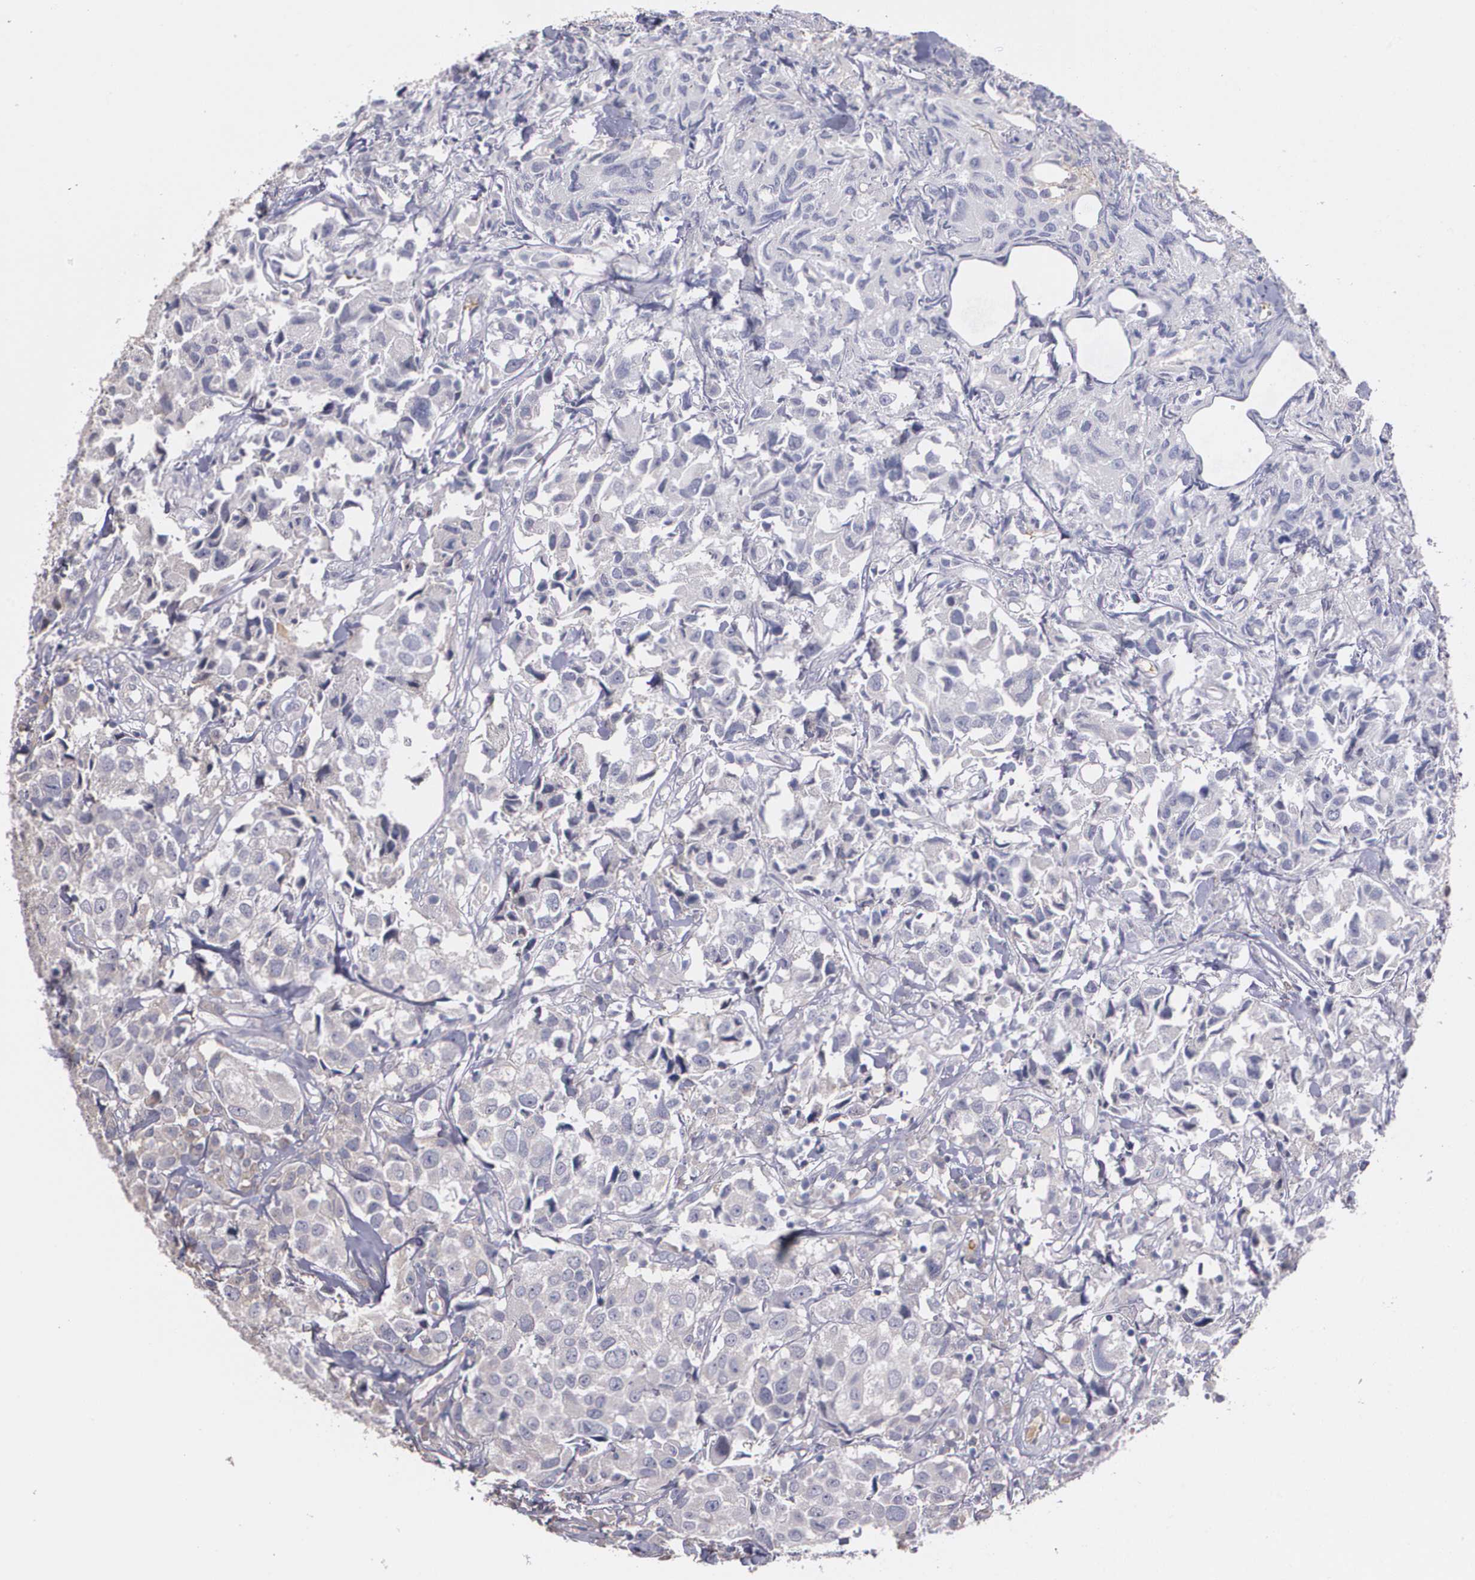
{"staining": {"intensity": "weak", "quantity": "<25%", "location": "cytoplasmic/membranous"}, "tissue": "urothelial cancer", "cell_type": "Tumor cells", "image_type": "cancer", "snomed": [{"axis": "morphology", "description": "Urothelial carcinoma, High grade"}, {"axis": "topography", "description": "Urinary bladder"}], "caption": "Protein analysis of urothelial cancer reveals no significant expression in tumor cells.", "gene": "AMBP", "patient": {"sex": "female", "age": 75}}